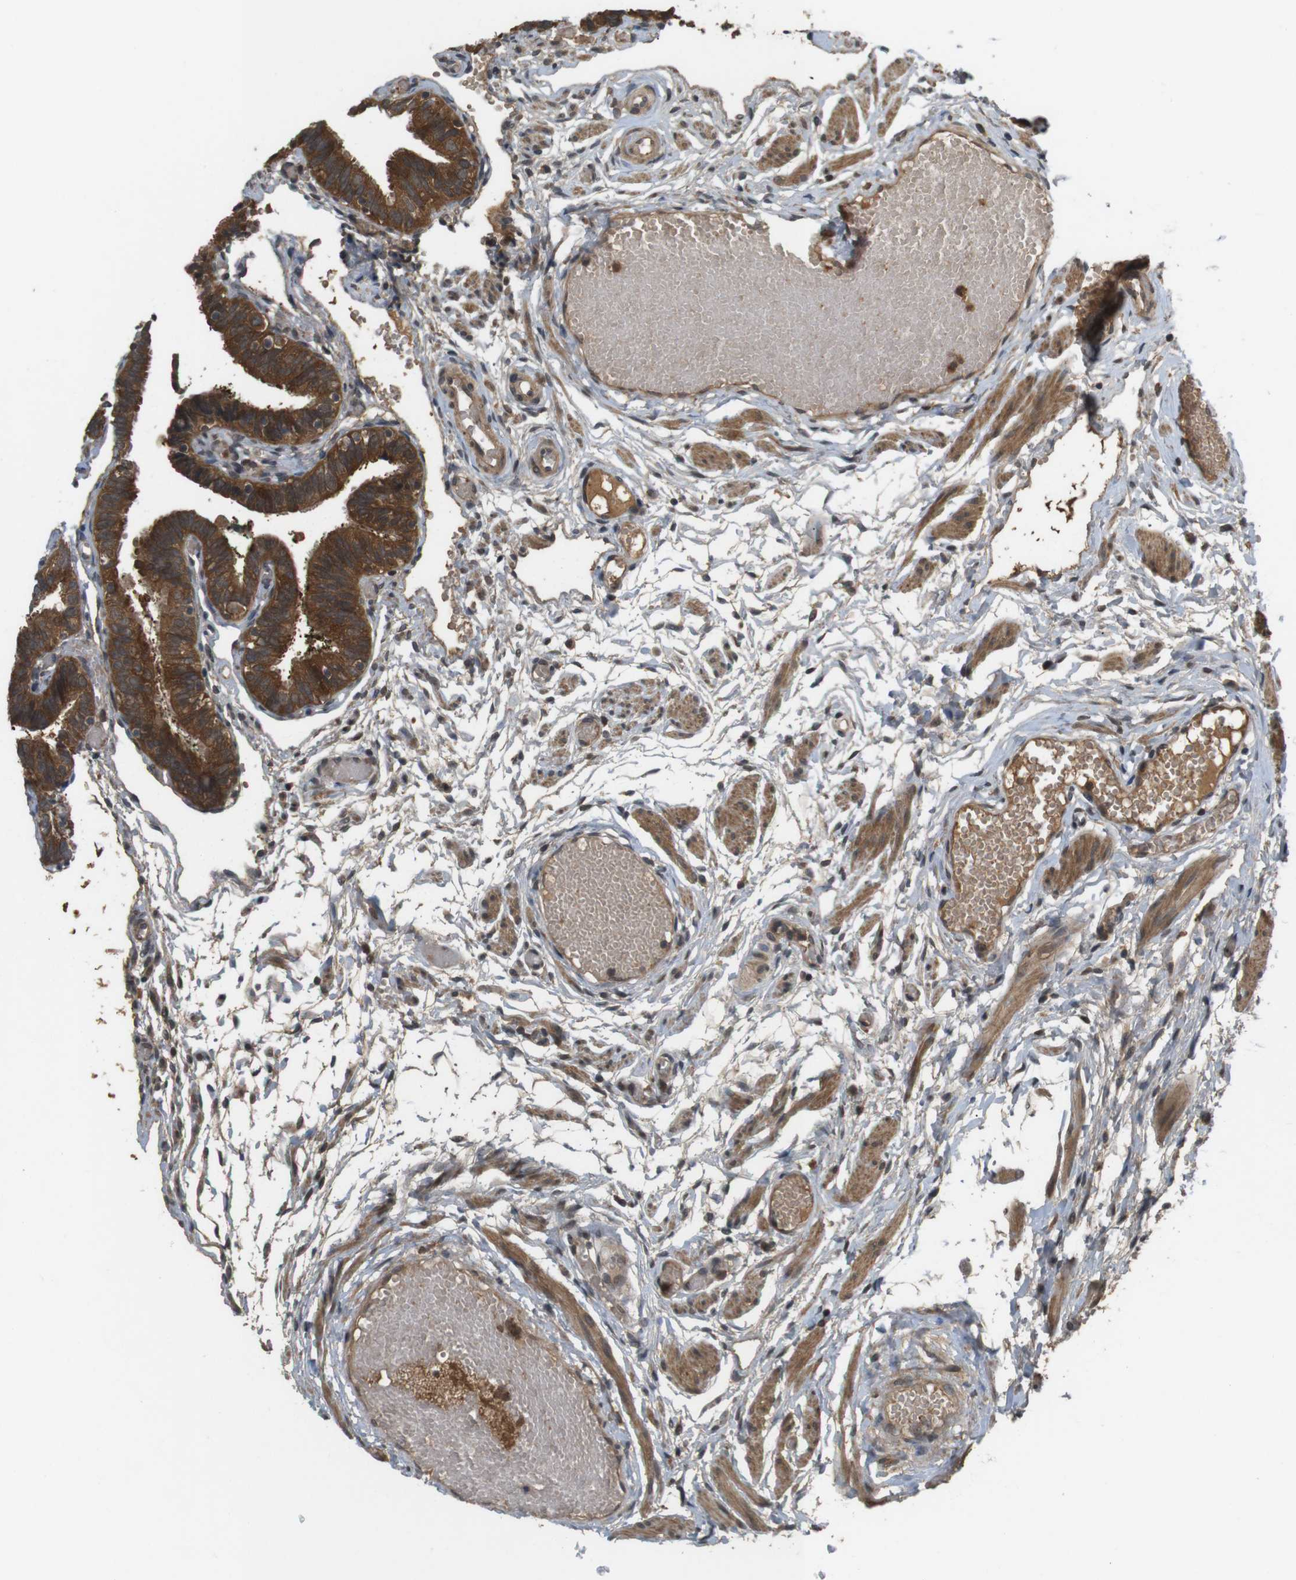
{"staining": {"intensity": "strong", "quantity": ">75%", "location": "cytoplasmic/membranous"}, "tissue": "fallopian tube", "cell_type": "Glandular cells", "image_type": "normal", "snomed": [{"axis": "morphology", "description": "Normal tissue, NOS"}, {"axis": "topography", "description": "Fallopian tube"}], "caption": "A brown stain labels strong cytoplasmic/membranous positivity of a protein in glandular cells of normal human fallopian tube.", "gene": "NFKBIE", "patient": {"sex": "female", "age": 46}}